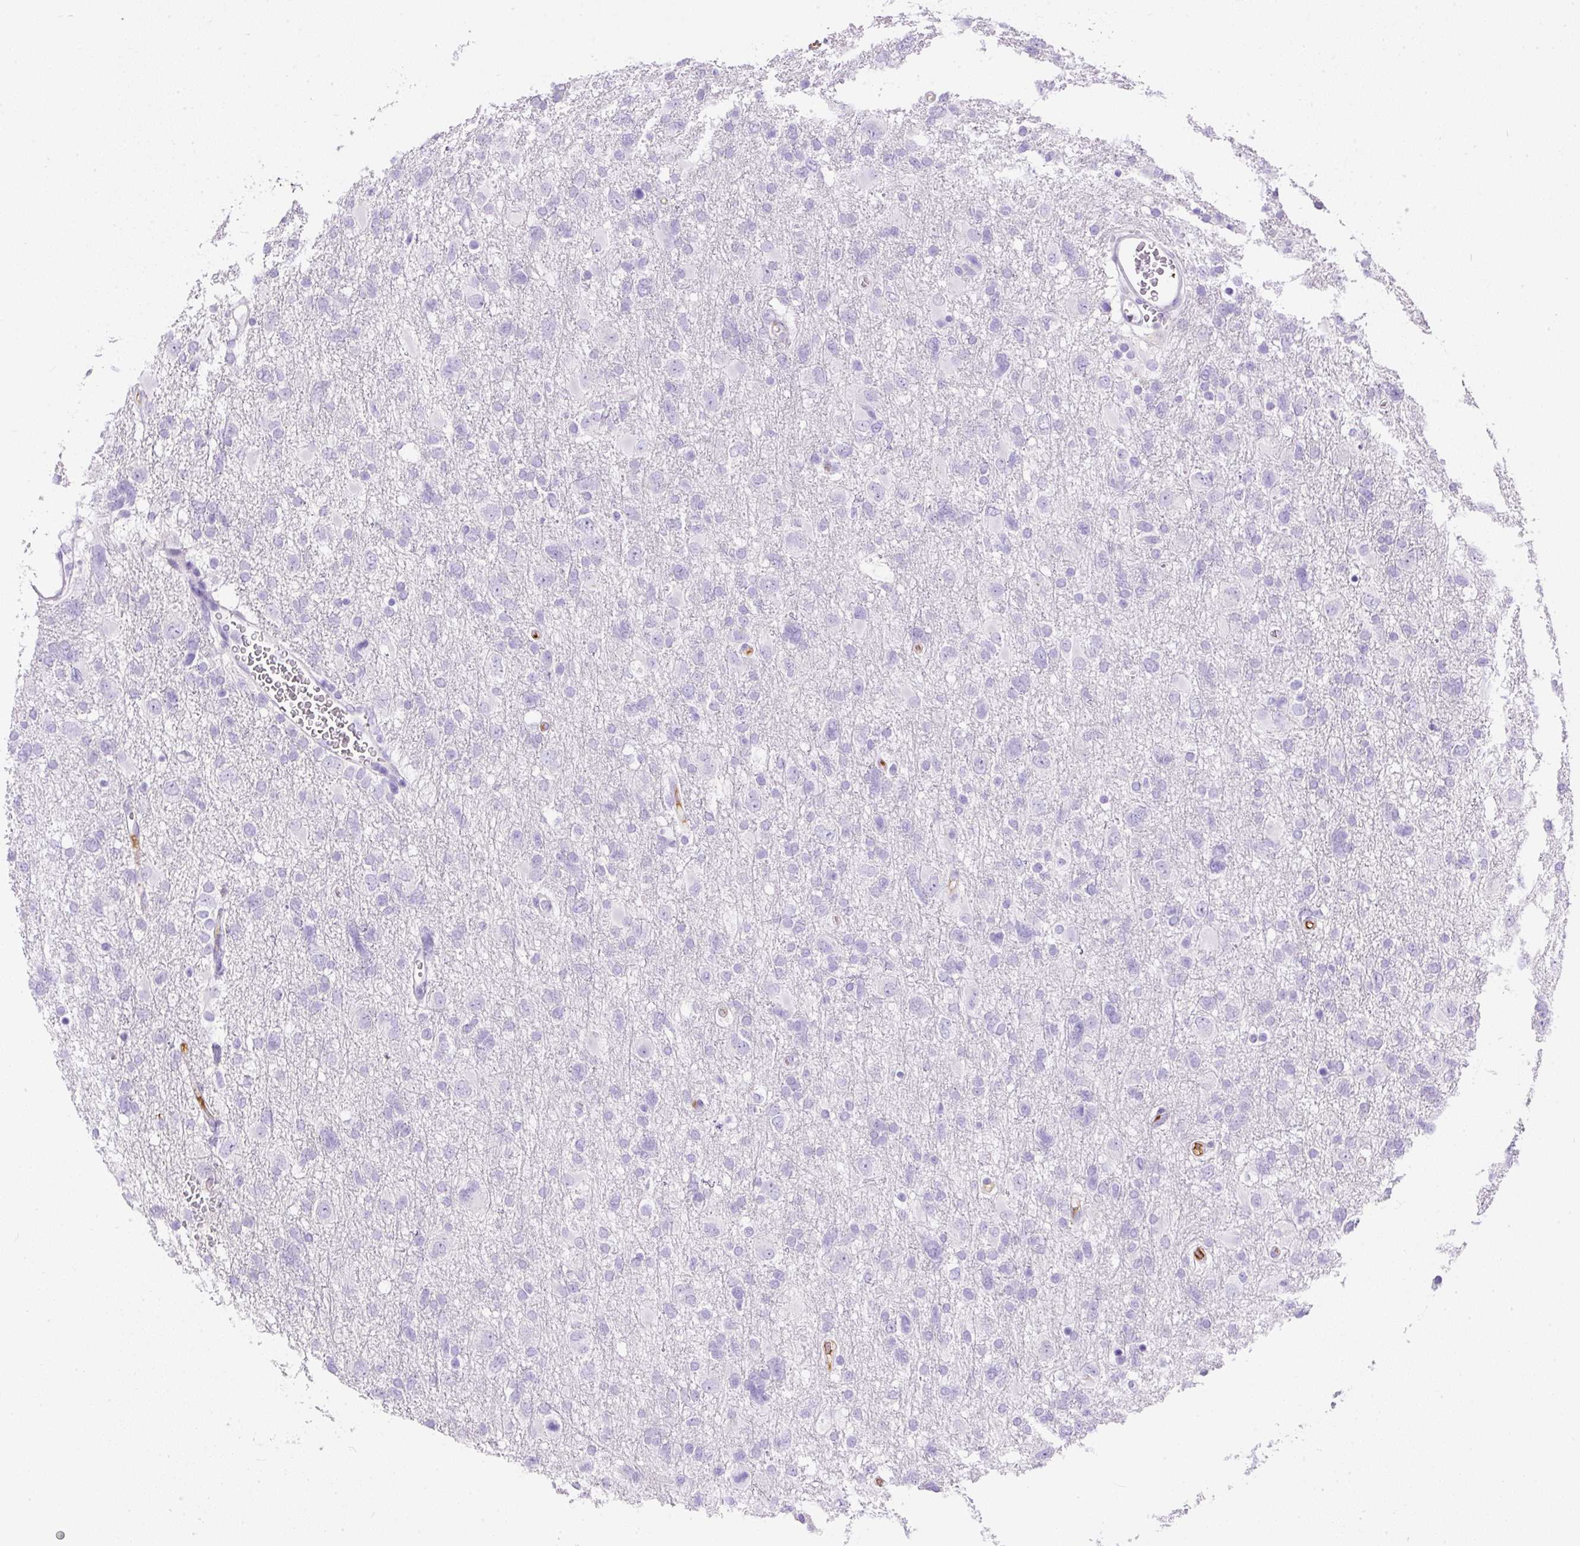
{"staining": {"intensity": "negative", "quantity": "none", "location": "none"}, "tissue": "glioma", "cell_type": "Tumor cells", "image_type": "cancer", "snomed": [{"axis": "morphology", "description": "Glioma, malignant, High grade"}, {"axis": "topography", "description": "Brain"}], "caption": "The image shows no significant expression in tumor cells of malignant glioma (high-grade).", "gene": "APCS", "patient": {"sex": "male", "age": 61}}